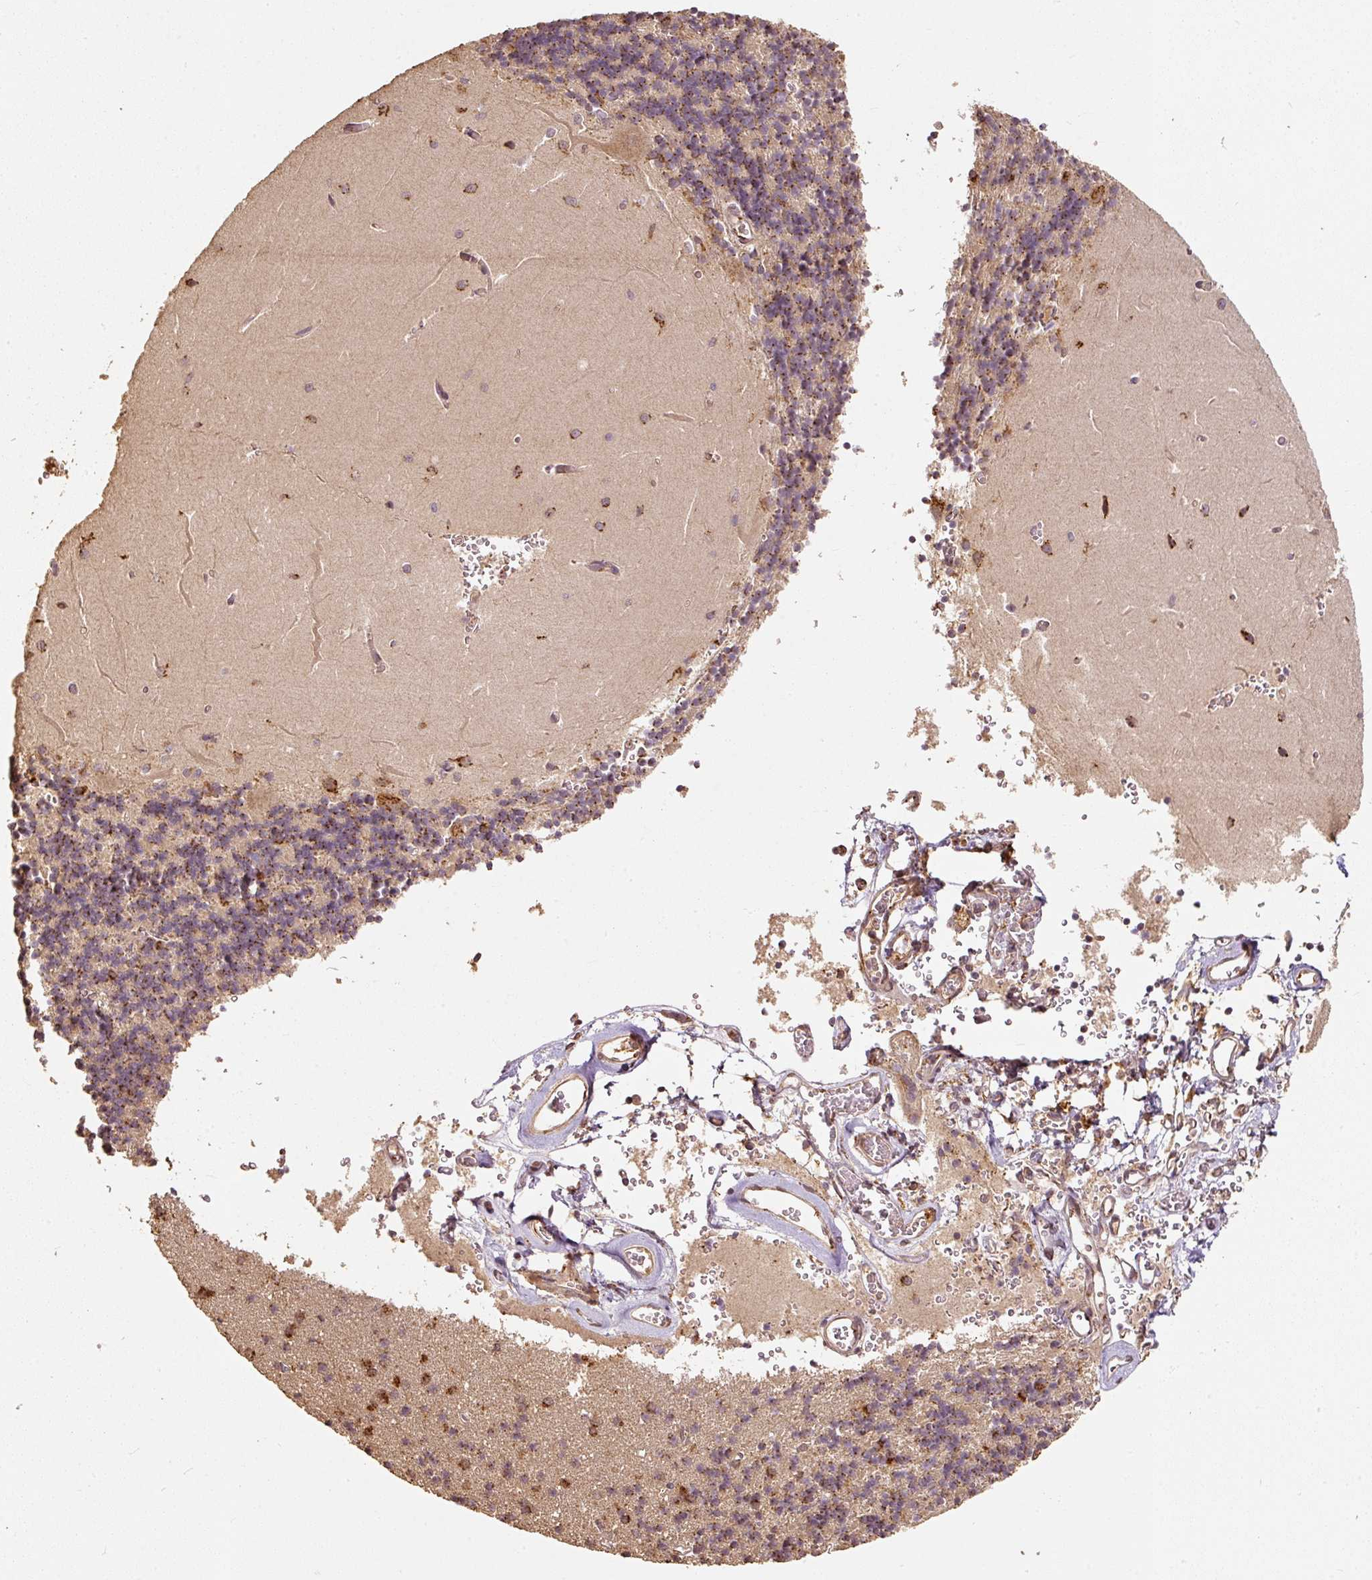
{"staining": {"intensity": "moderate", "quantity": ">75%", "location": "cytoplasmic/membranous"}, "tissue": "cerebellum", "cell_type": "Cells in granular layer", "image_type": "normal", "snomed": [{"axis": "morphology", "description": "Normal tissue, NOS"}, {"axis": "topography", "description": "Cerebellum"}], "caption": "Protein expression analysis of benign human cerebellum reveals moderate cytoplasmic/membranous staining in about >75% of cells in granular layer.", "gene": "FUT8", "patient": {"sex": "male", "age": 37}}